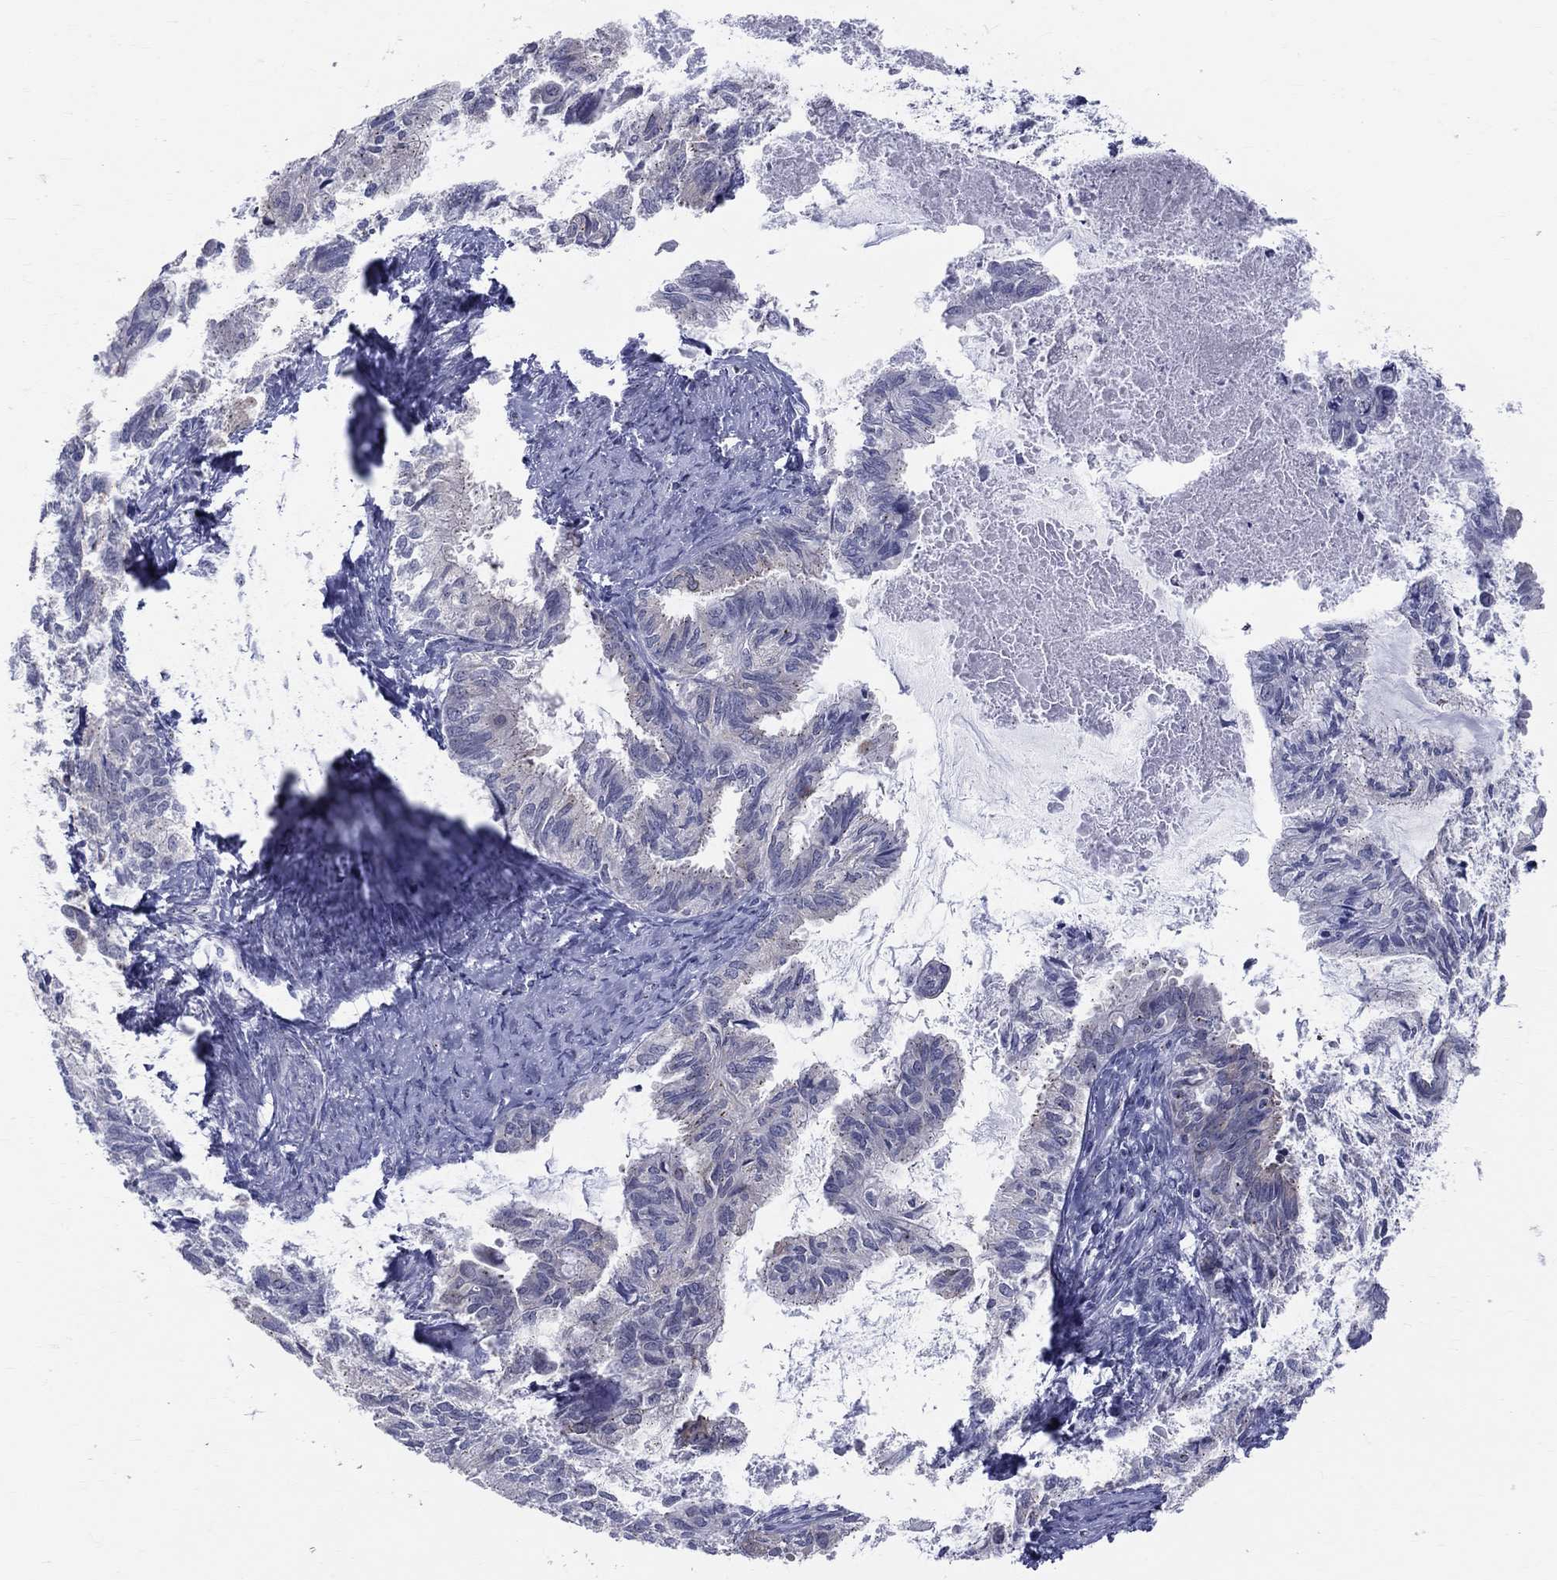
{"staining": {"intensity": "negative", "quantity": "none", "location": "none"}, "tissue": "endometrial cancer", "cell_type": "Tumor cells", "image_type": "cancer", "snomed": [{"axis": "morphology", "description": "Adenocarcinoma, NOS"}, {"axis": "topography", "description": "Endometrium"}], "caption": "Immunohistochemical staining of human endometrial cancer reveals no significant staining in tumor cells. (Immunohistochemistry (ihc), brightfield microscopy, high magnification).", "gene": "CEP43", "patient": {"sex": "female", "age": 86}}